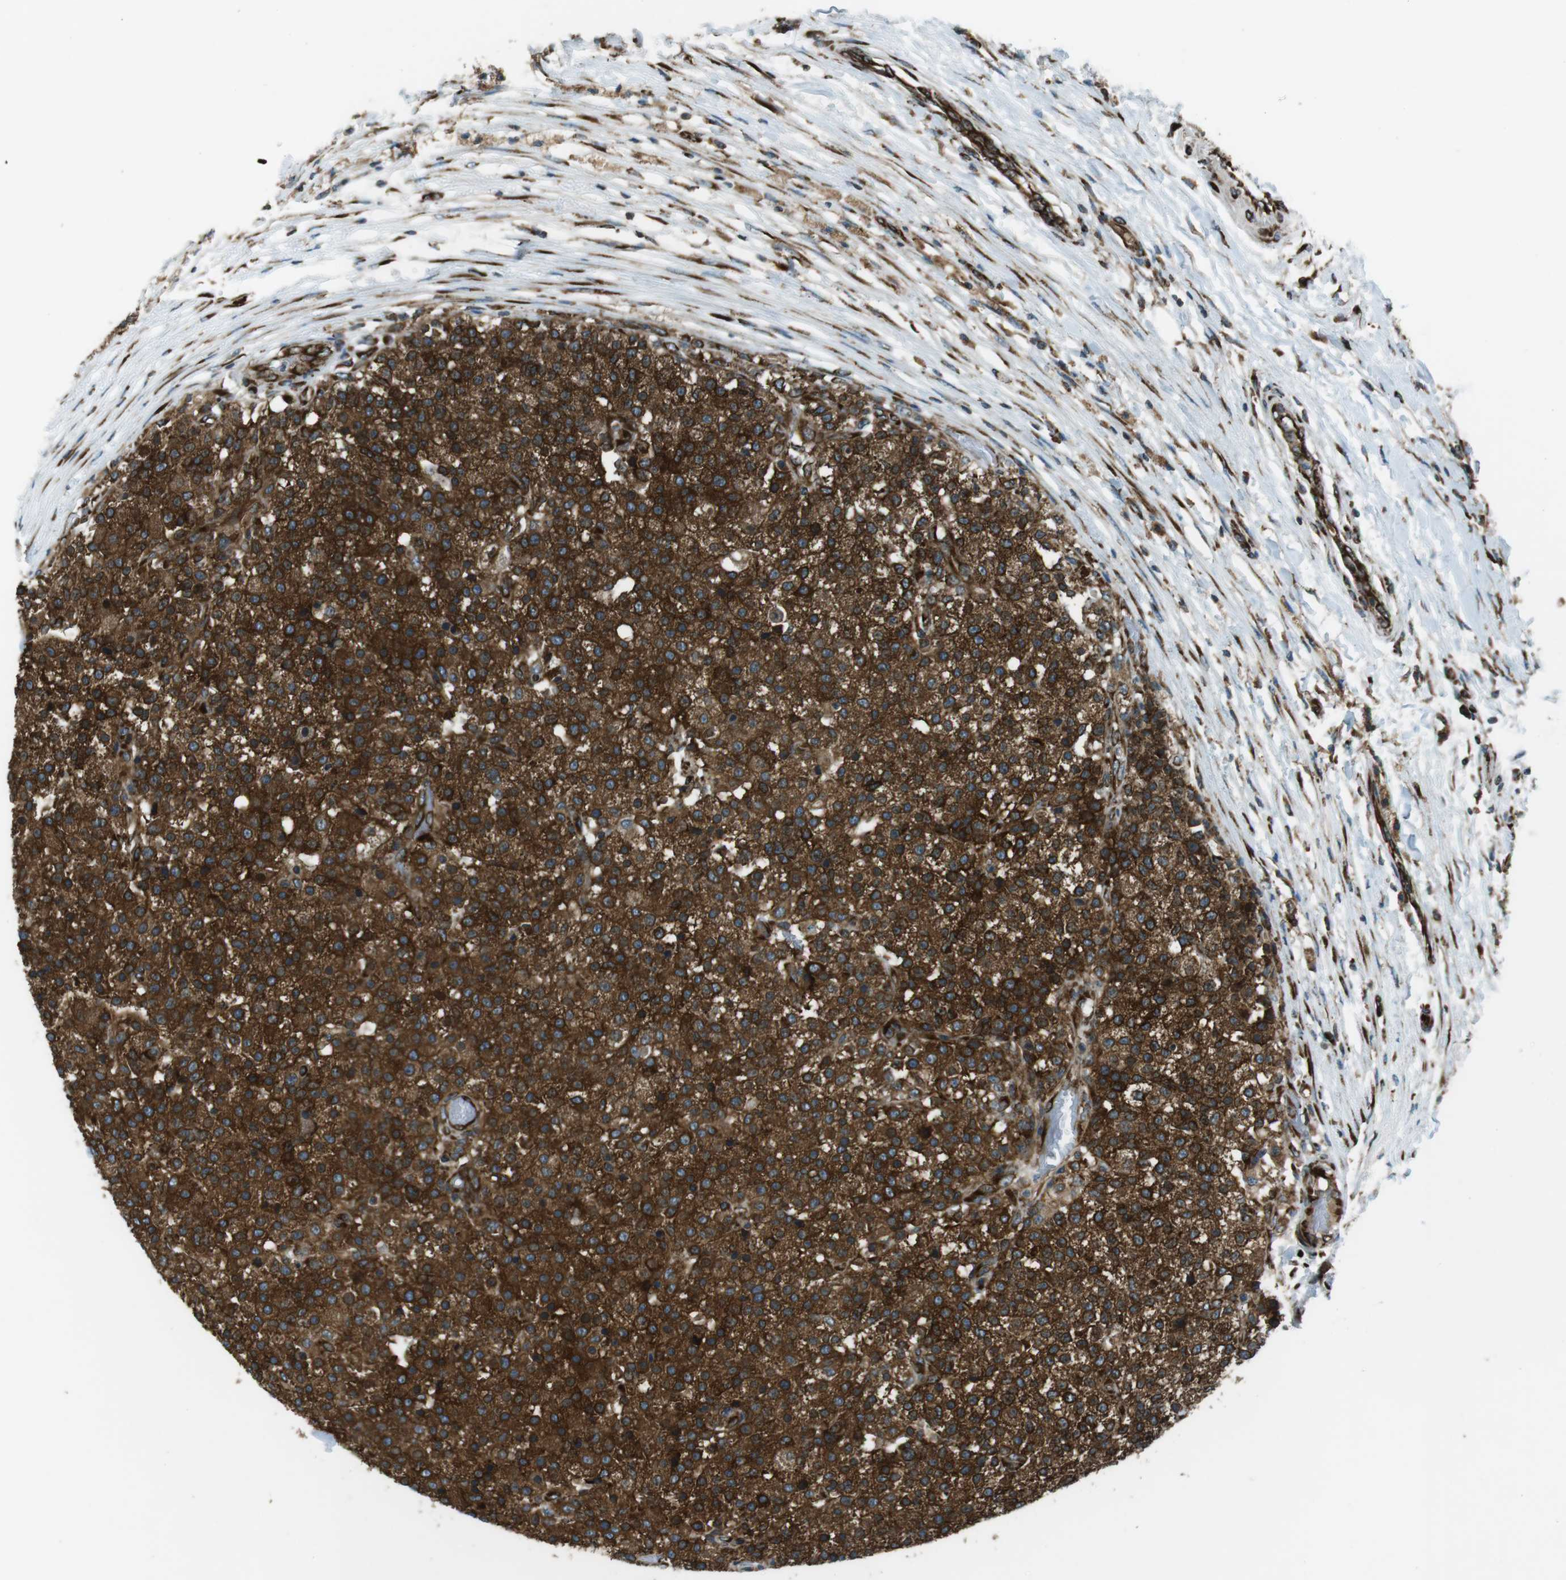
{"staining": {"intensity": "strong", "quantity": ">75%", "location": "cytoplasmic/membranous"}, "tissue": "testis cancer", "cell_type": "Tumor cells", "image_type": "cancer", "snomed": [{"axis": "morphology", "description": "Seminoma, NOS"}, {"axis": "topography", "description": "Testis"}], "caption": "This is an image of IHC staining of testis cancer (seminoma), which shows strong staining in the cytoplasmic/membranous of tumor cells.", "gene": "KTN1", "patient": {"sex": "male", "age": 59}}